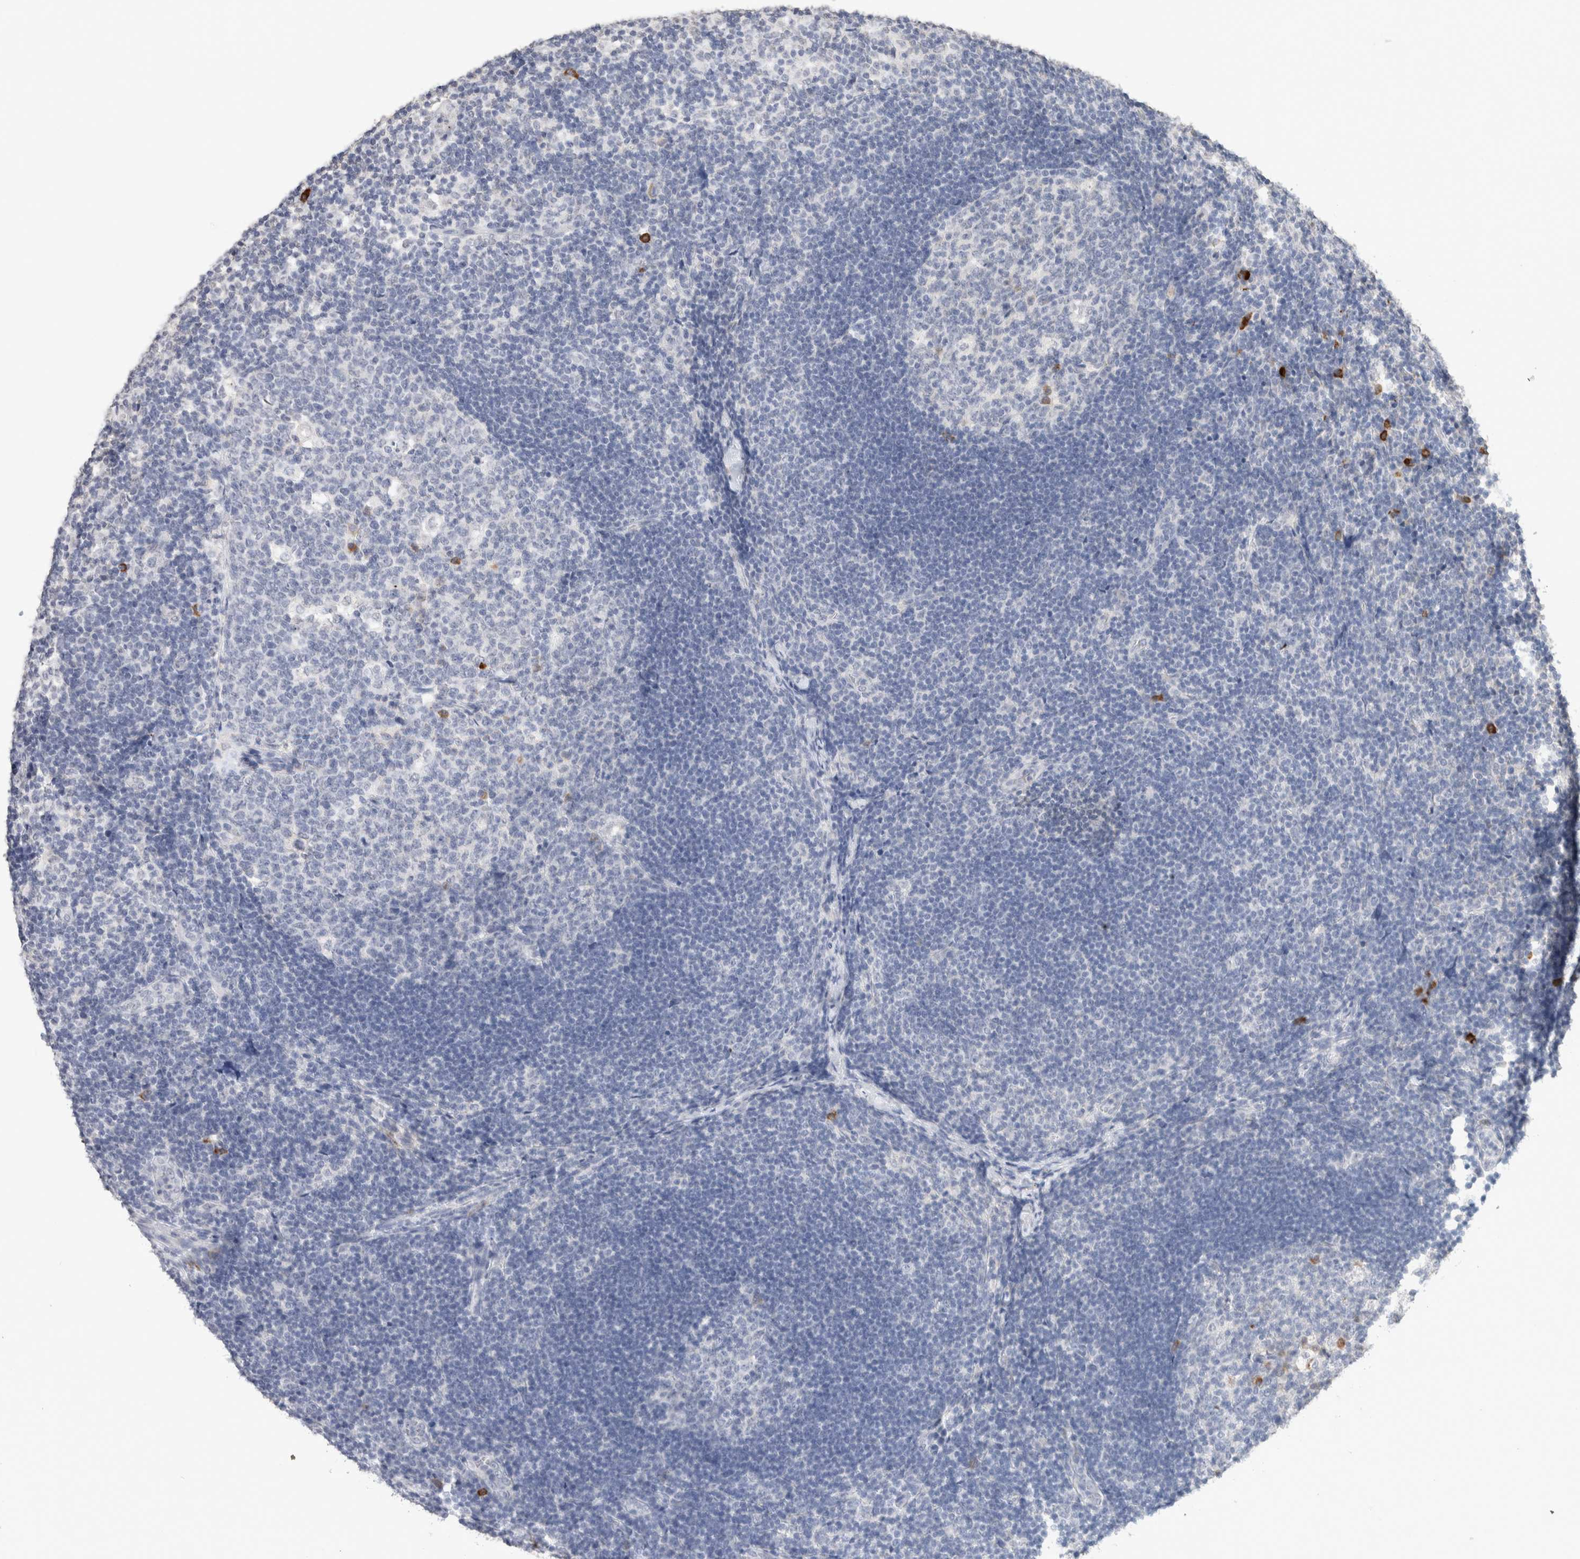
{"staining": {"intensity": "strong", "quantity": "<25%", "location": "cytoplasmic/membranous"}, "tissue": "lymph node", "cell_type": "Germinal center cells", "image_type": "normal", "snomed": [{"axis": "morphology", "description": "Normal tissue, NOS"}, {"axis": "topography", "description": "Lymph node"}], "caption": "This histopathology image displays immunohistochemistry staining of benign lymph node, with medium strong cytoplasmic/membranous positivity in about <25% of germinal center cells.", "gene": "CD80", "patient": {"sex": "female", "age": 22}}